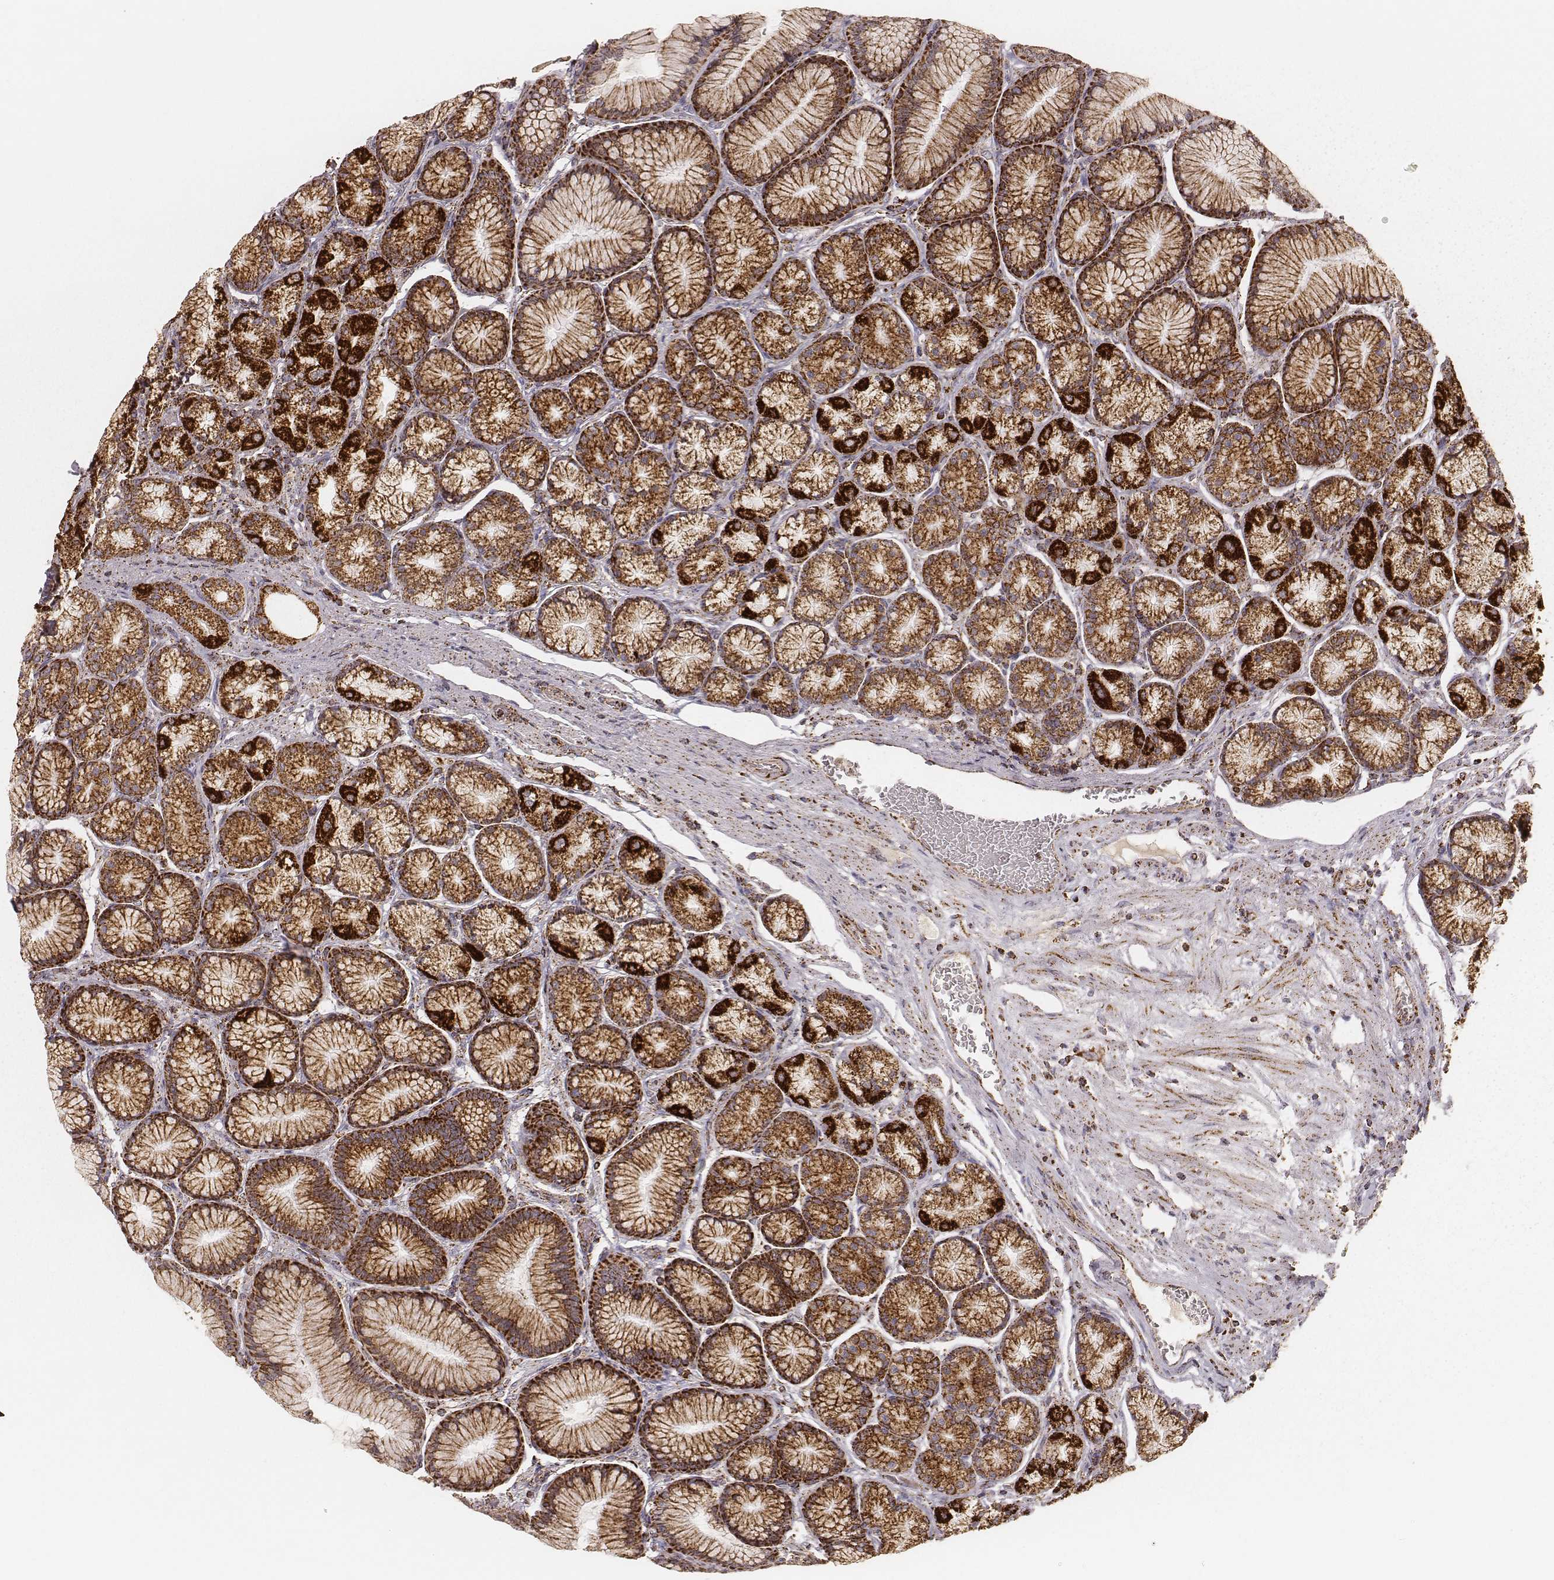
{"staining": {"intensity": "strong", "quantity": ">75%", "location": "cytoplasmic/membranous"}, "tissue": "stomach", "cell_type": "Glandular cells", "image_type": "normal", "snomed": [{"axis": "morphology", "description": "Normal tissue, NOS"}, {"axis": "morphology", "description": "Adenocarcinoma, NOS"}, {"axis": "morphology", "description": "Adenocarcinoma, High grade"}, {"axis": "topography", "description": "Stomach, upper"}, {"axis": "topography", "description": "Stomach"}], "caption": "High-magnification brightfield microscopy of unremarkable stomach stained with DAB (3,3'-diaminobenzidine) (brown) and counterstained with hematoxylin (blue). glandular cells exhibit strong cytoplasmic/membranous positivity is present in approximately>75% of cells.", "gene": "CS", "patient": {"sex": "female", "age": 65}}